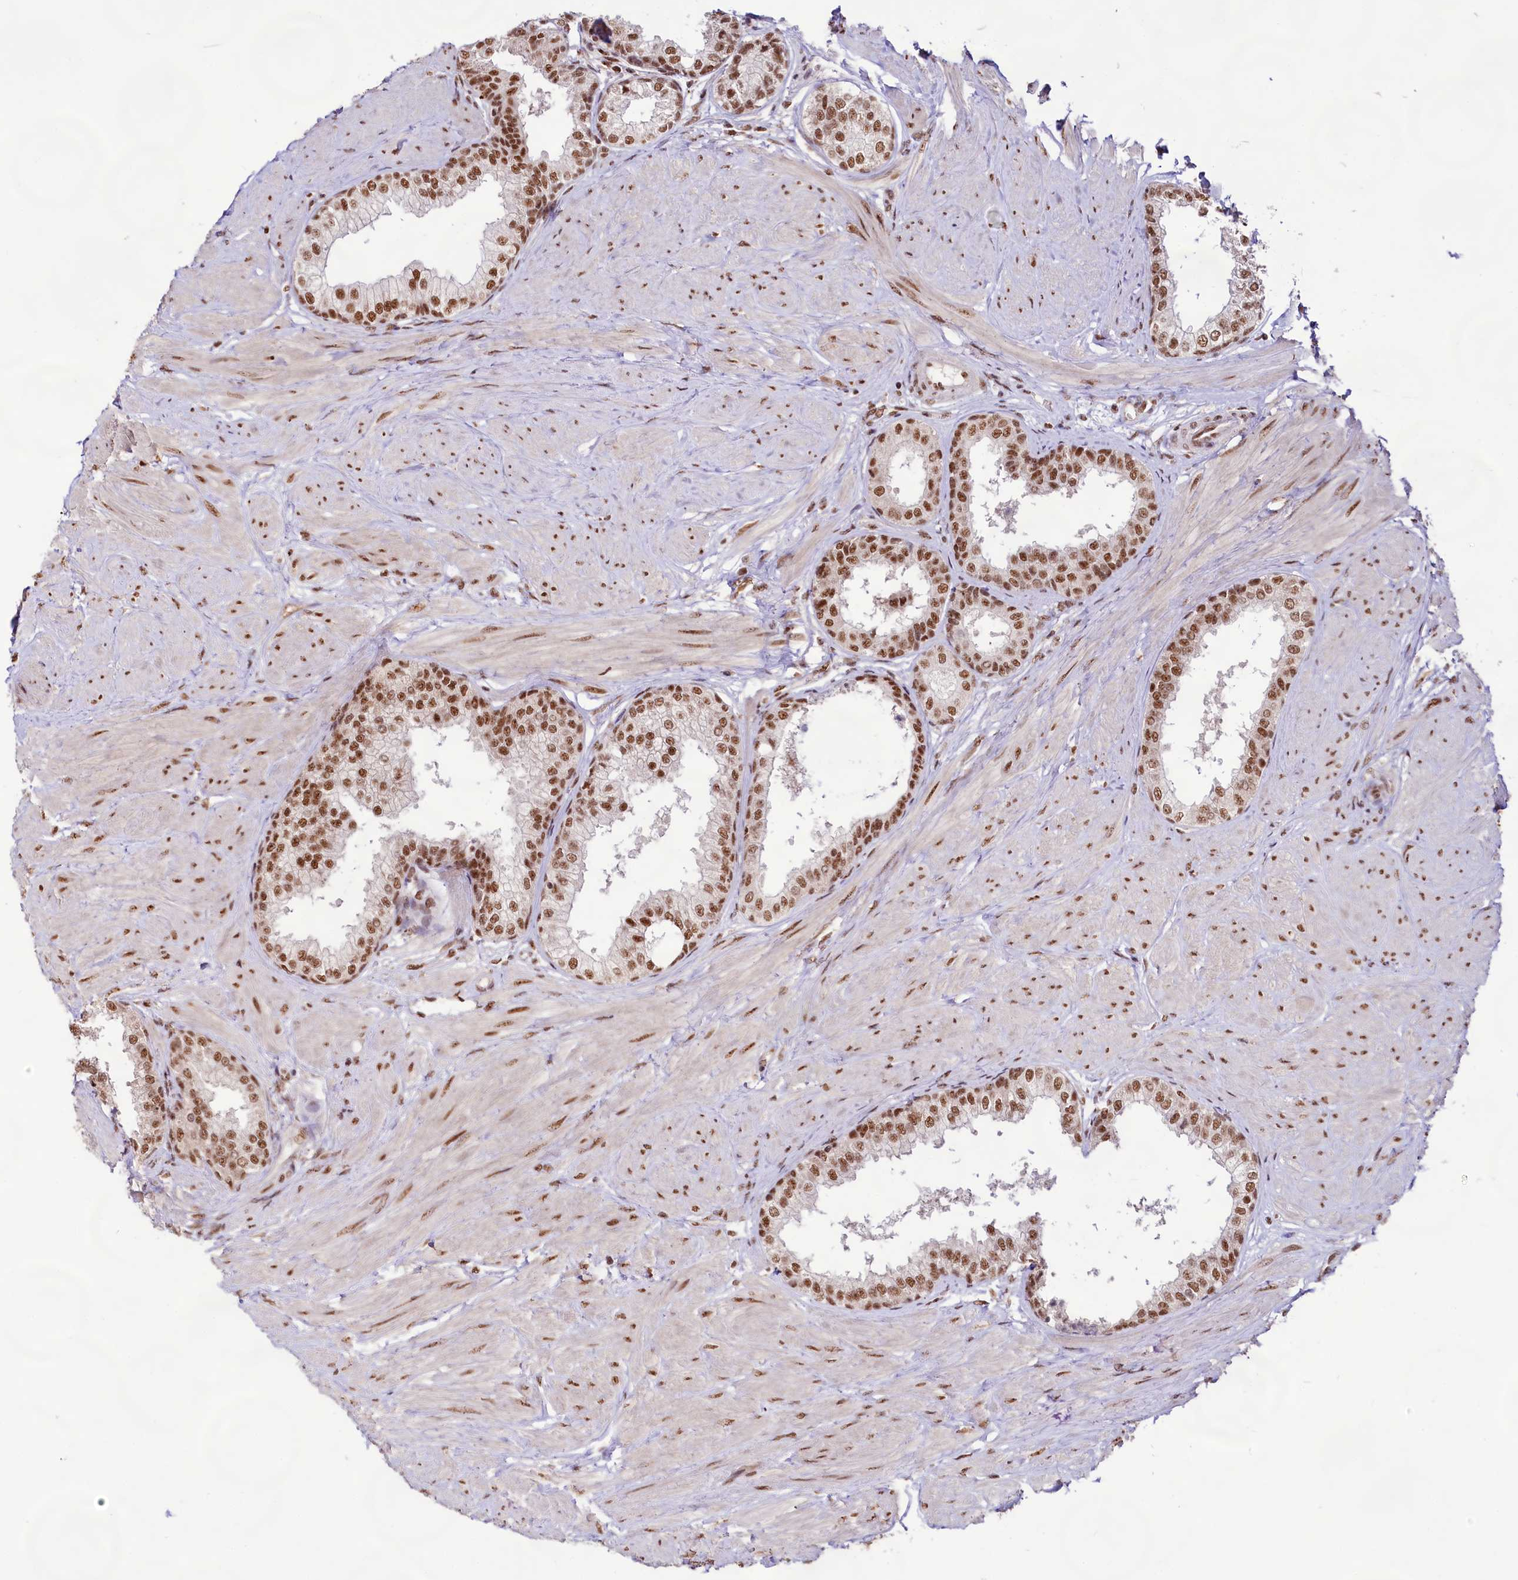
{"staining": {"intensity": "strong", "quantity": ">75%", "location": "nuclear"}, "tissue": "prostate", "cell_type": "Glandular cells", "image_type": "normal", "snomed": [{"axis": "morphology", "description": "Normal tissue, NOS"}, {"axis": "topography", "description": "Prostate"}], "caption": "Prostate stained for a protein shows strong nuclear positivity in glandular cells. The staining is performed using DAB (3,3'-diaminobenzidine) brown chromogen to label protein expression. The nuclei are counter-stained blue using hematoxylin.", "gene": "HIRA", "patient": {"sex": "male", "age": 48}}